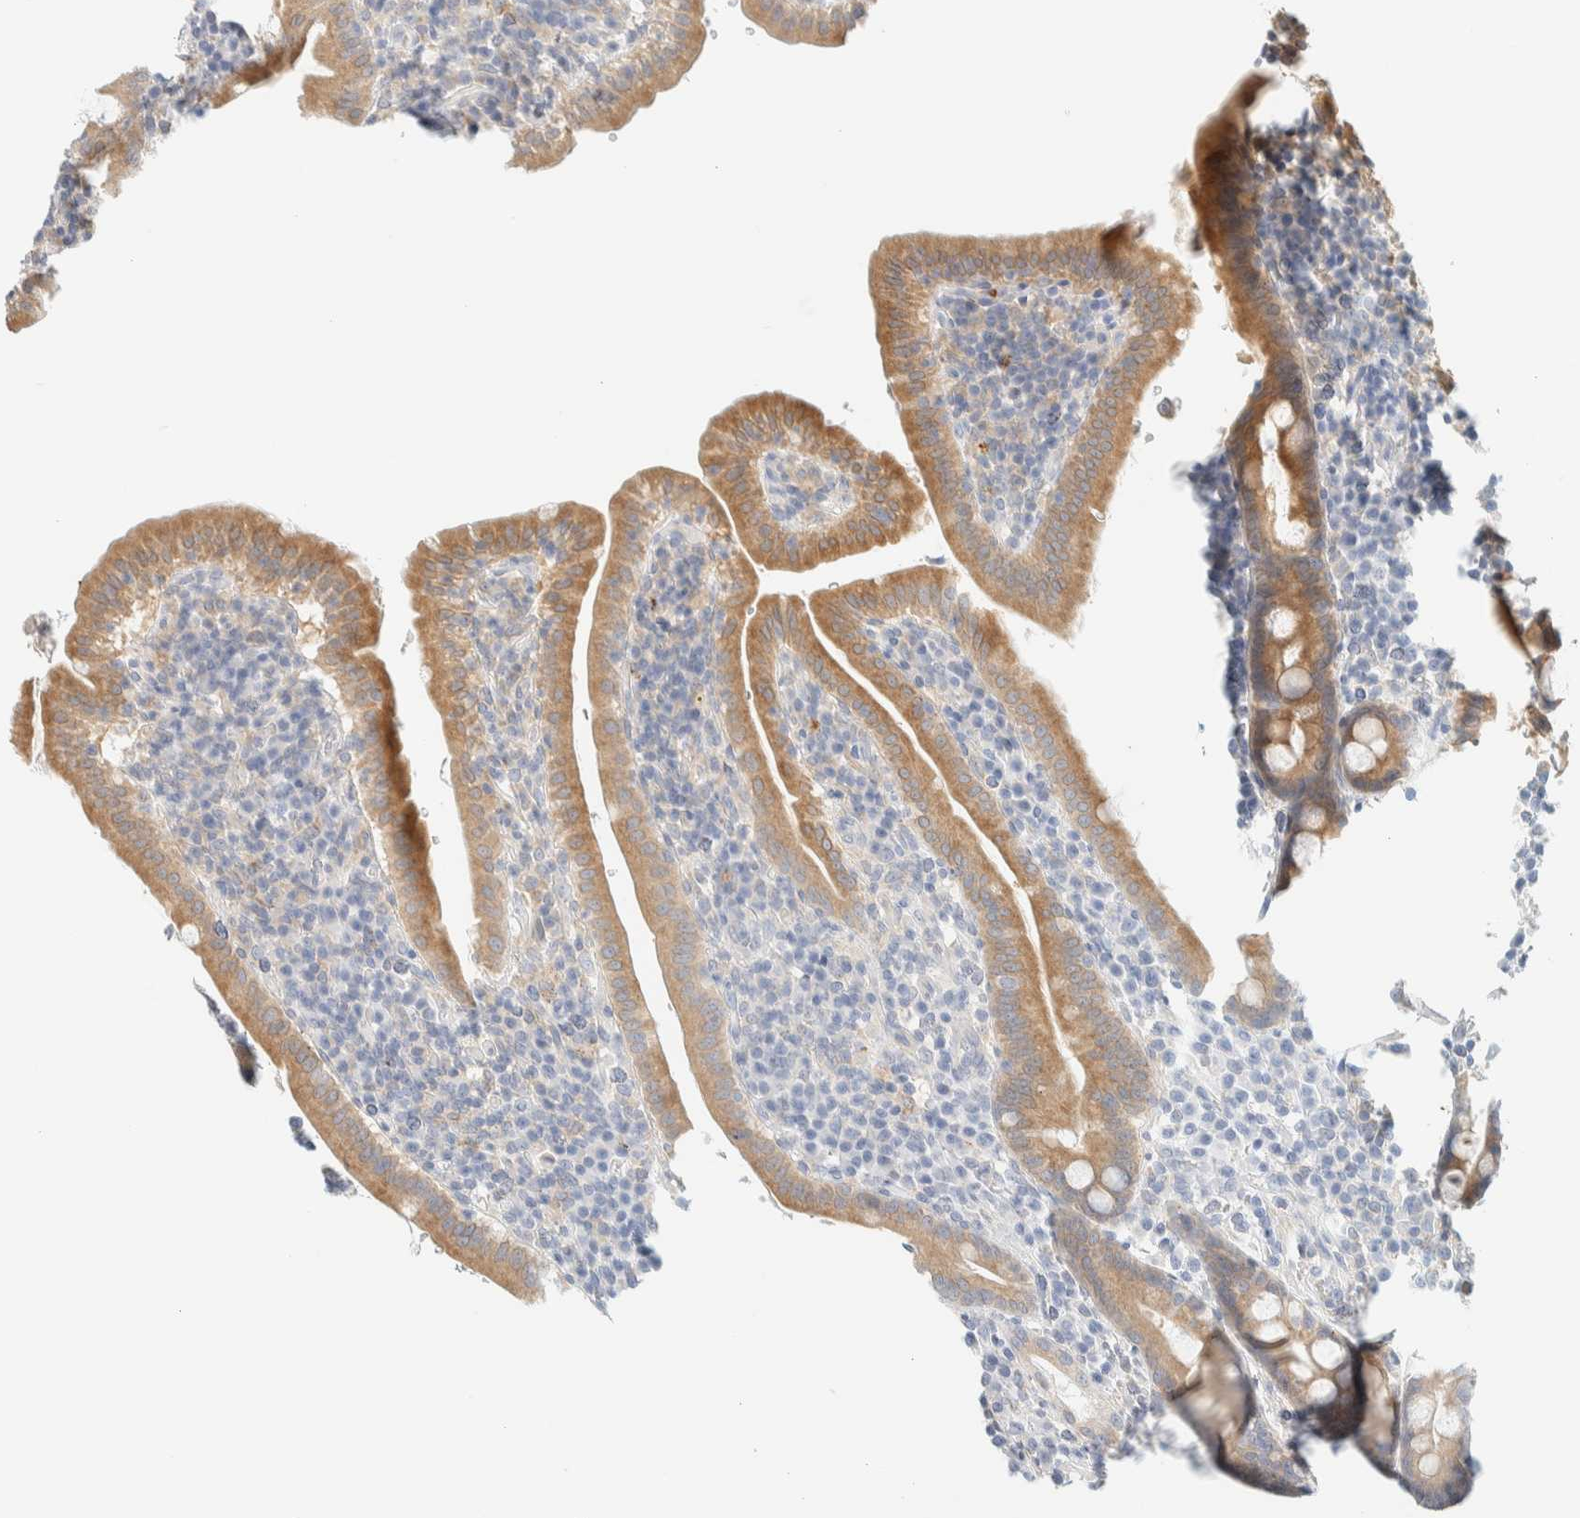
{"staining": {"intensity": "moderate", "quantity": ">75%", "location": "cytoplasmic/membranous"}, "tissue": "duodenum", "cell_type": "Glandular cells", "image_type": "normal", "snomed": [{"axis": "morphology", "description": "Normal tissue, NOS"}, {"axis": "morphology", "description": "Adenocarcinoma, NOS"}, {"axis": "topography", "description": "Pancreas"}, {"axis": "topography", "description": "Duodenum"}], "caption": "Protein staining displays moderate cytoplasmic/membranous positivity in approximately >75% of glandular cells in unremarkable duodenum. Nuclei are stained in blue.", "gene": "NT5C", "patient": {"sex": "male", "age": 50}}